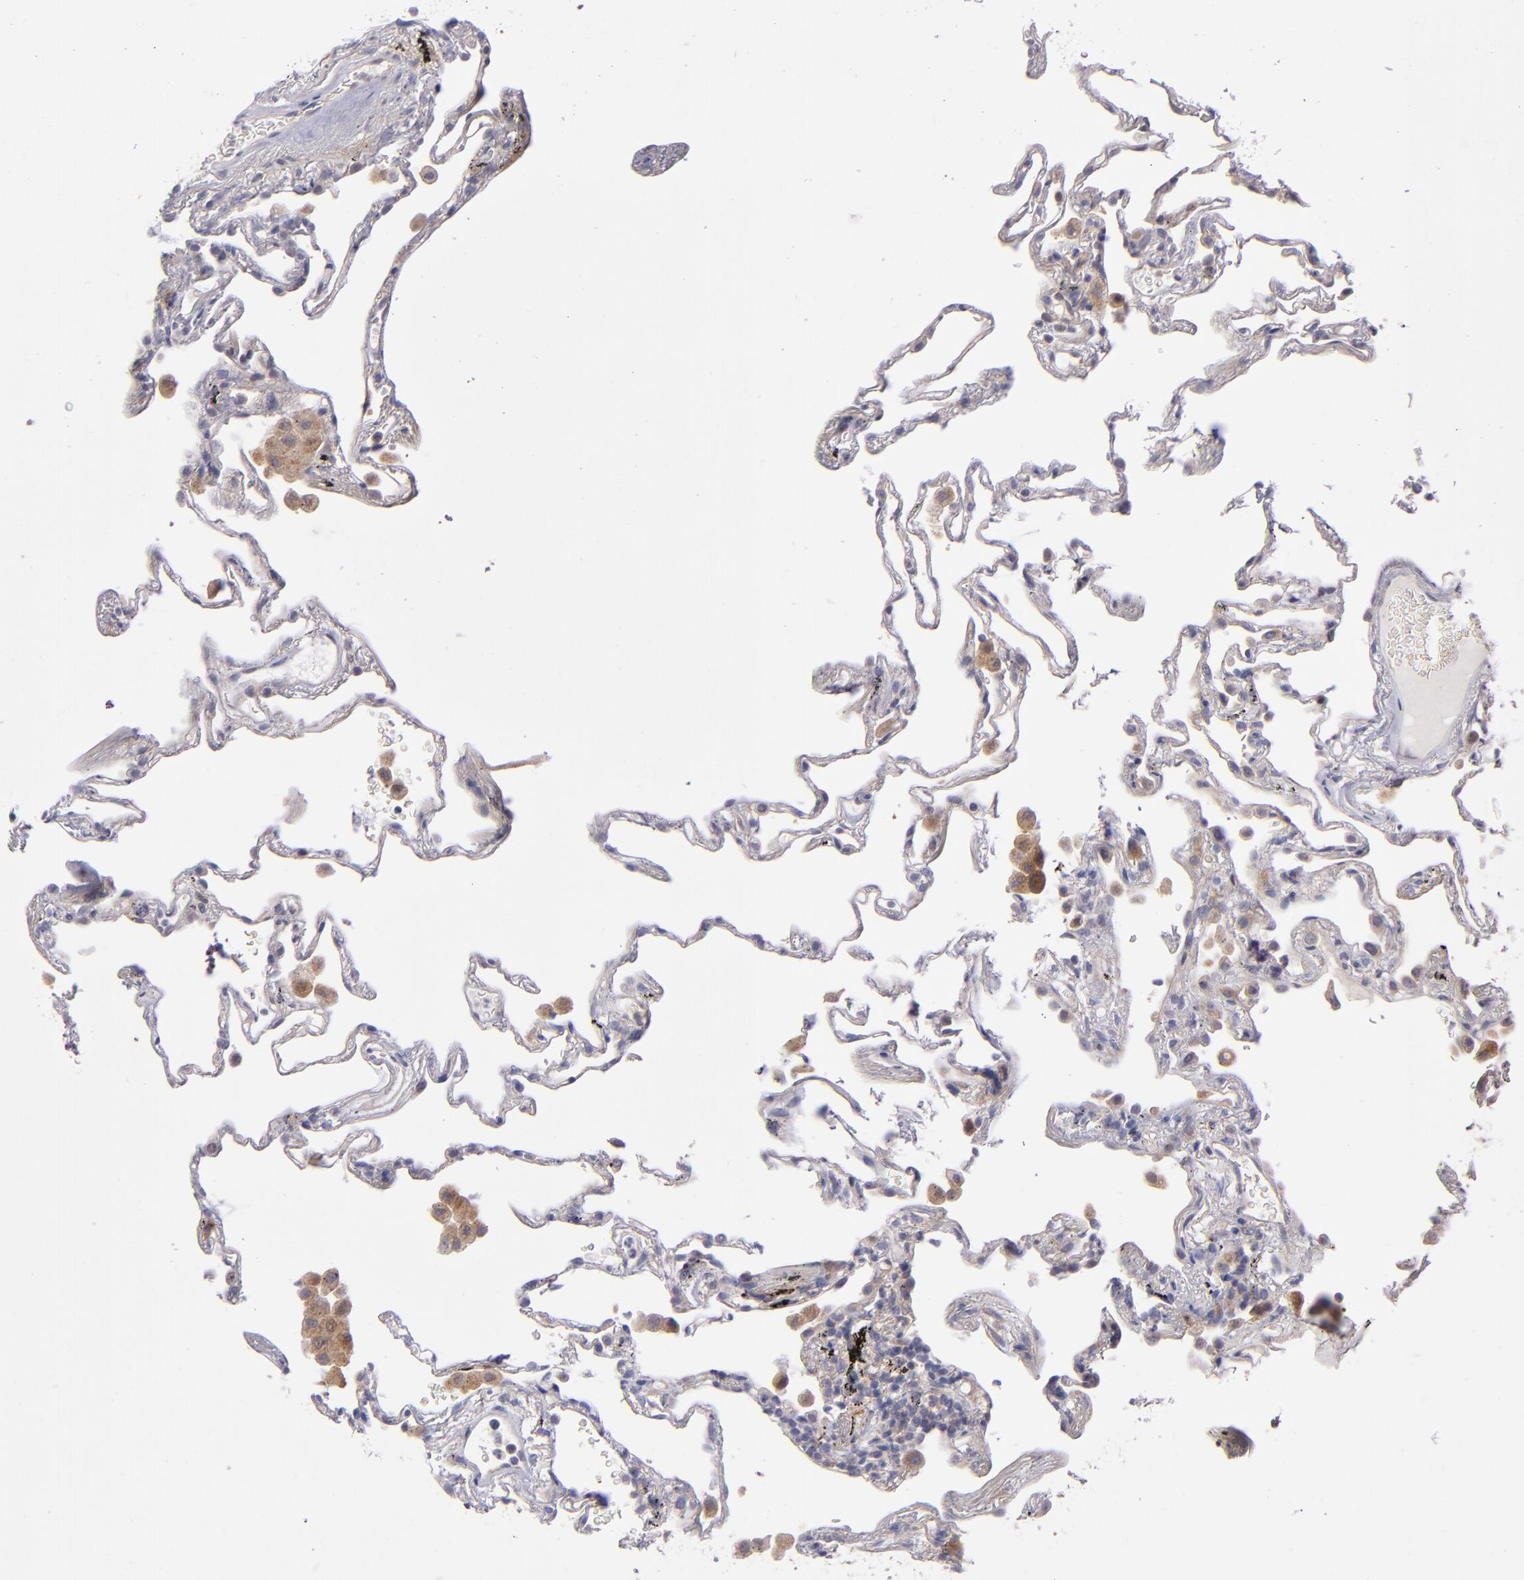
{"staining": {"intensity": "weak", "quantity": "<25%", "location": "cytoplasmic/membranous"}, "tissue": "lung", "cell_type": "Alveolar cells", "image_type": "normal", "snomed": [{"axis": "morphology", "description": "Normal tissue, NOS"}, {"axis": "morphology", "description": "Inflammation, NOS"}, {"axis": "topography", "description": "Lung"}], "caption": "Immunohistochemistry histopathology image of benign lung: human lung stained with DAB displays no significant protein positivity in alveolar cells.", "gene": "IFIH1", "patient": {"sex": "male", "age": 69}}